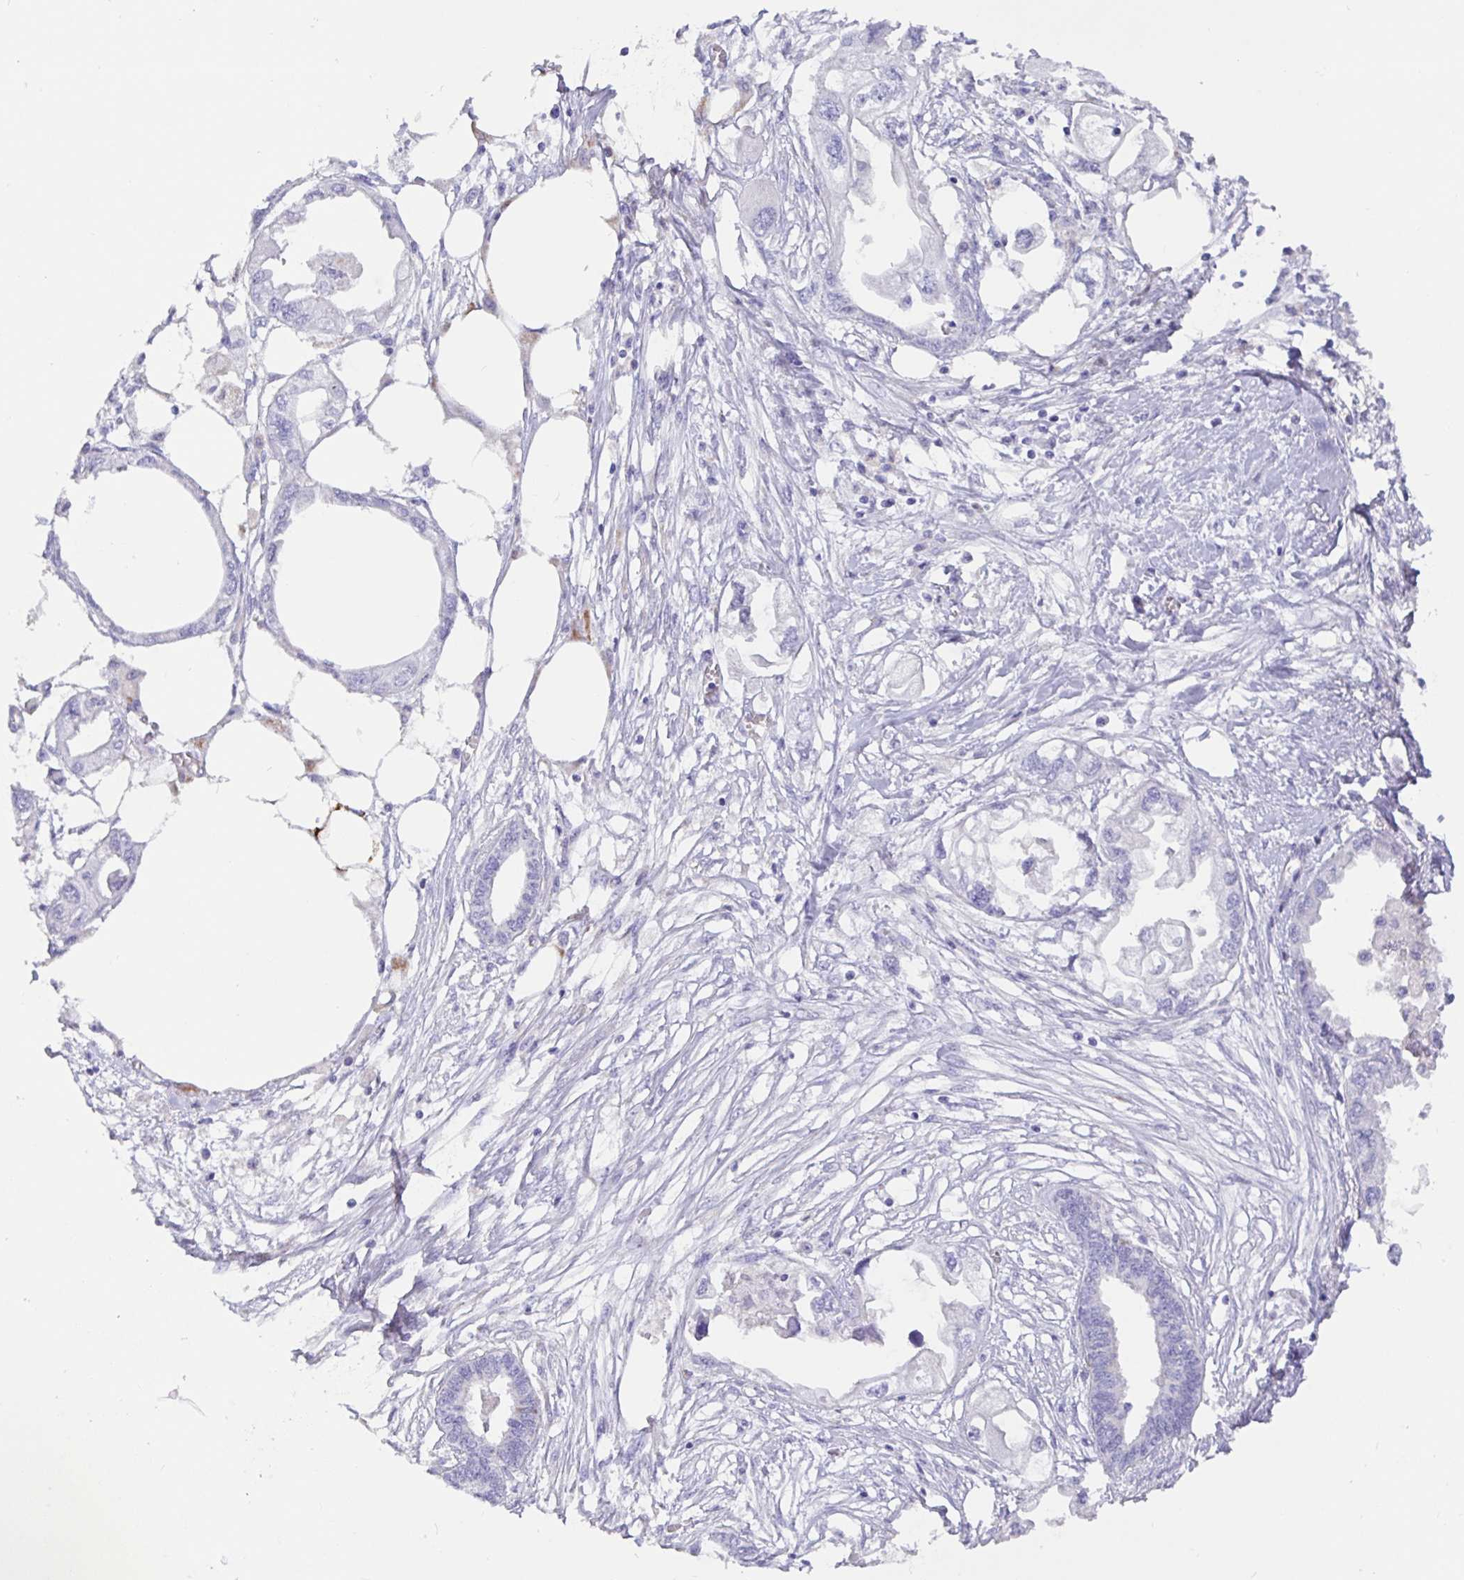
{"staining": {"intensity": "moderate", "quantity": "<25%", "location": "cytoplasmic/membranous"}, "tissue": "endometrial cancer", "cell_type": "Tumor cells", "image_type": "cancer", "snomed": [{"axis": "morphology", "description": "Adenocarcinoma, NOS"}, {"axis": "morphology", "description": "Adenocarcinoma, metastatic, NOS"}, {"axis": "topography", "description": "Adipose tissue"}, {"axis": "topography", "description": "Endometrium"}], "caption": "Approximately <25% of tumor cells in human endometrial cancer demonstrate moderate cytoplasmic/membranous protein expression as visualized by brown immunohistochemical staining.", "gene": "MAOA", "patient": {"sex": "female", "age": 67}}